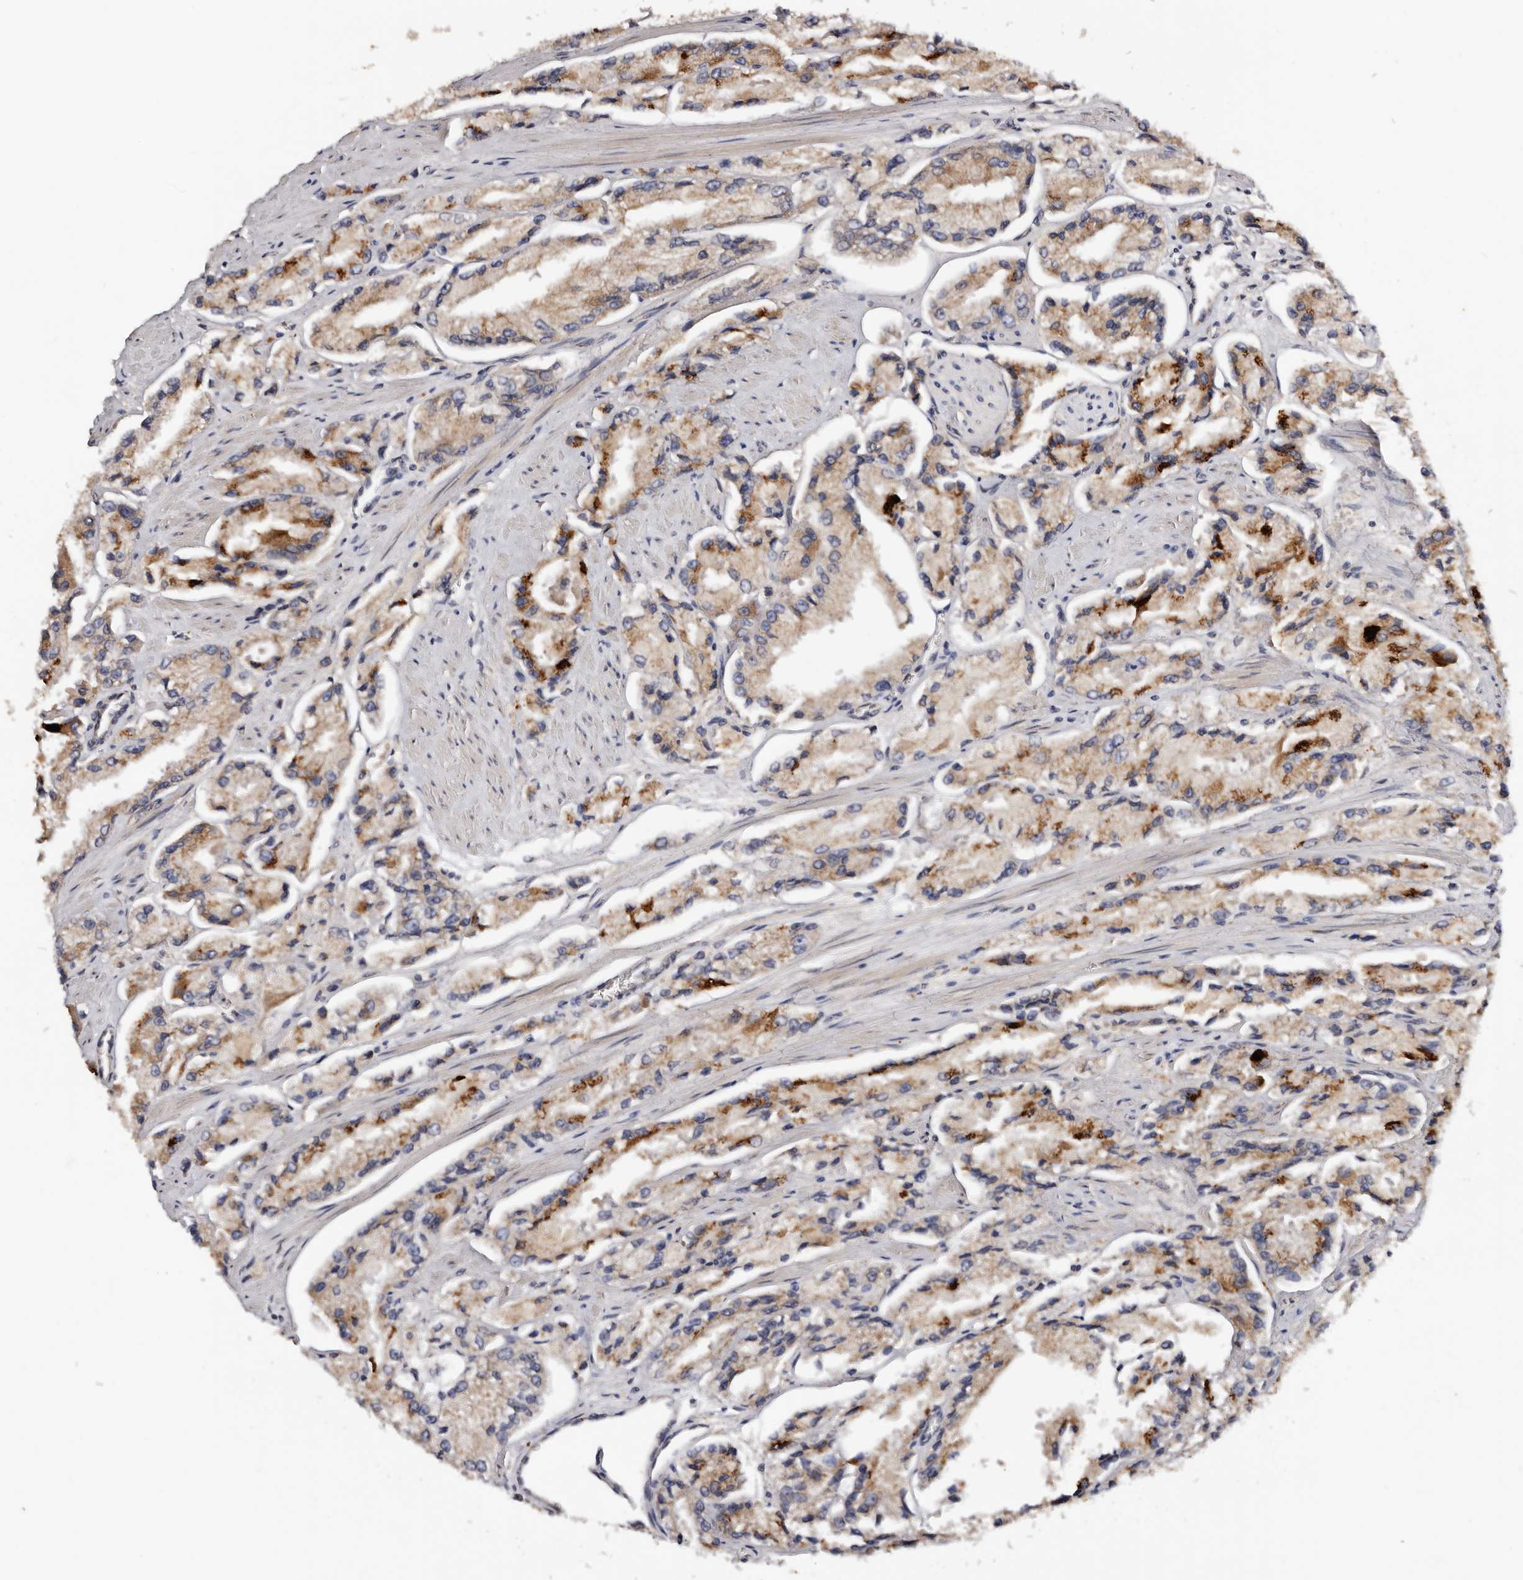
{"staining": {"intensity": "moderate", "quantity": "25%-75%", "location": "cytoplasmic/membranous"}, "tissue": "prostate cancer", "cell_type": "Tumor cells", "image_type": "cancer", "snomed": [{"axis": "morphology", "description": "Adenocarcinoma, High grade"}, {"axis": "topography", "description": "Prostate"}], "caption": "Protein staining of high-grade adenocarcinoma (prostate) tissue exhibits moderate cytoplasmic/membranous positivity in about 25%-75% of tumor cells.", "gene": "DACT2", "patient": {"sex": "male", "age": 58}}